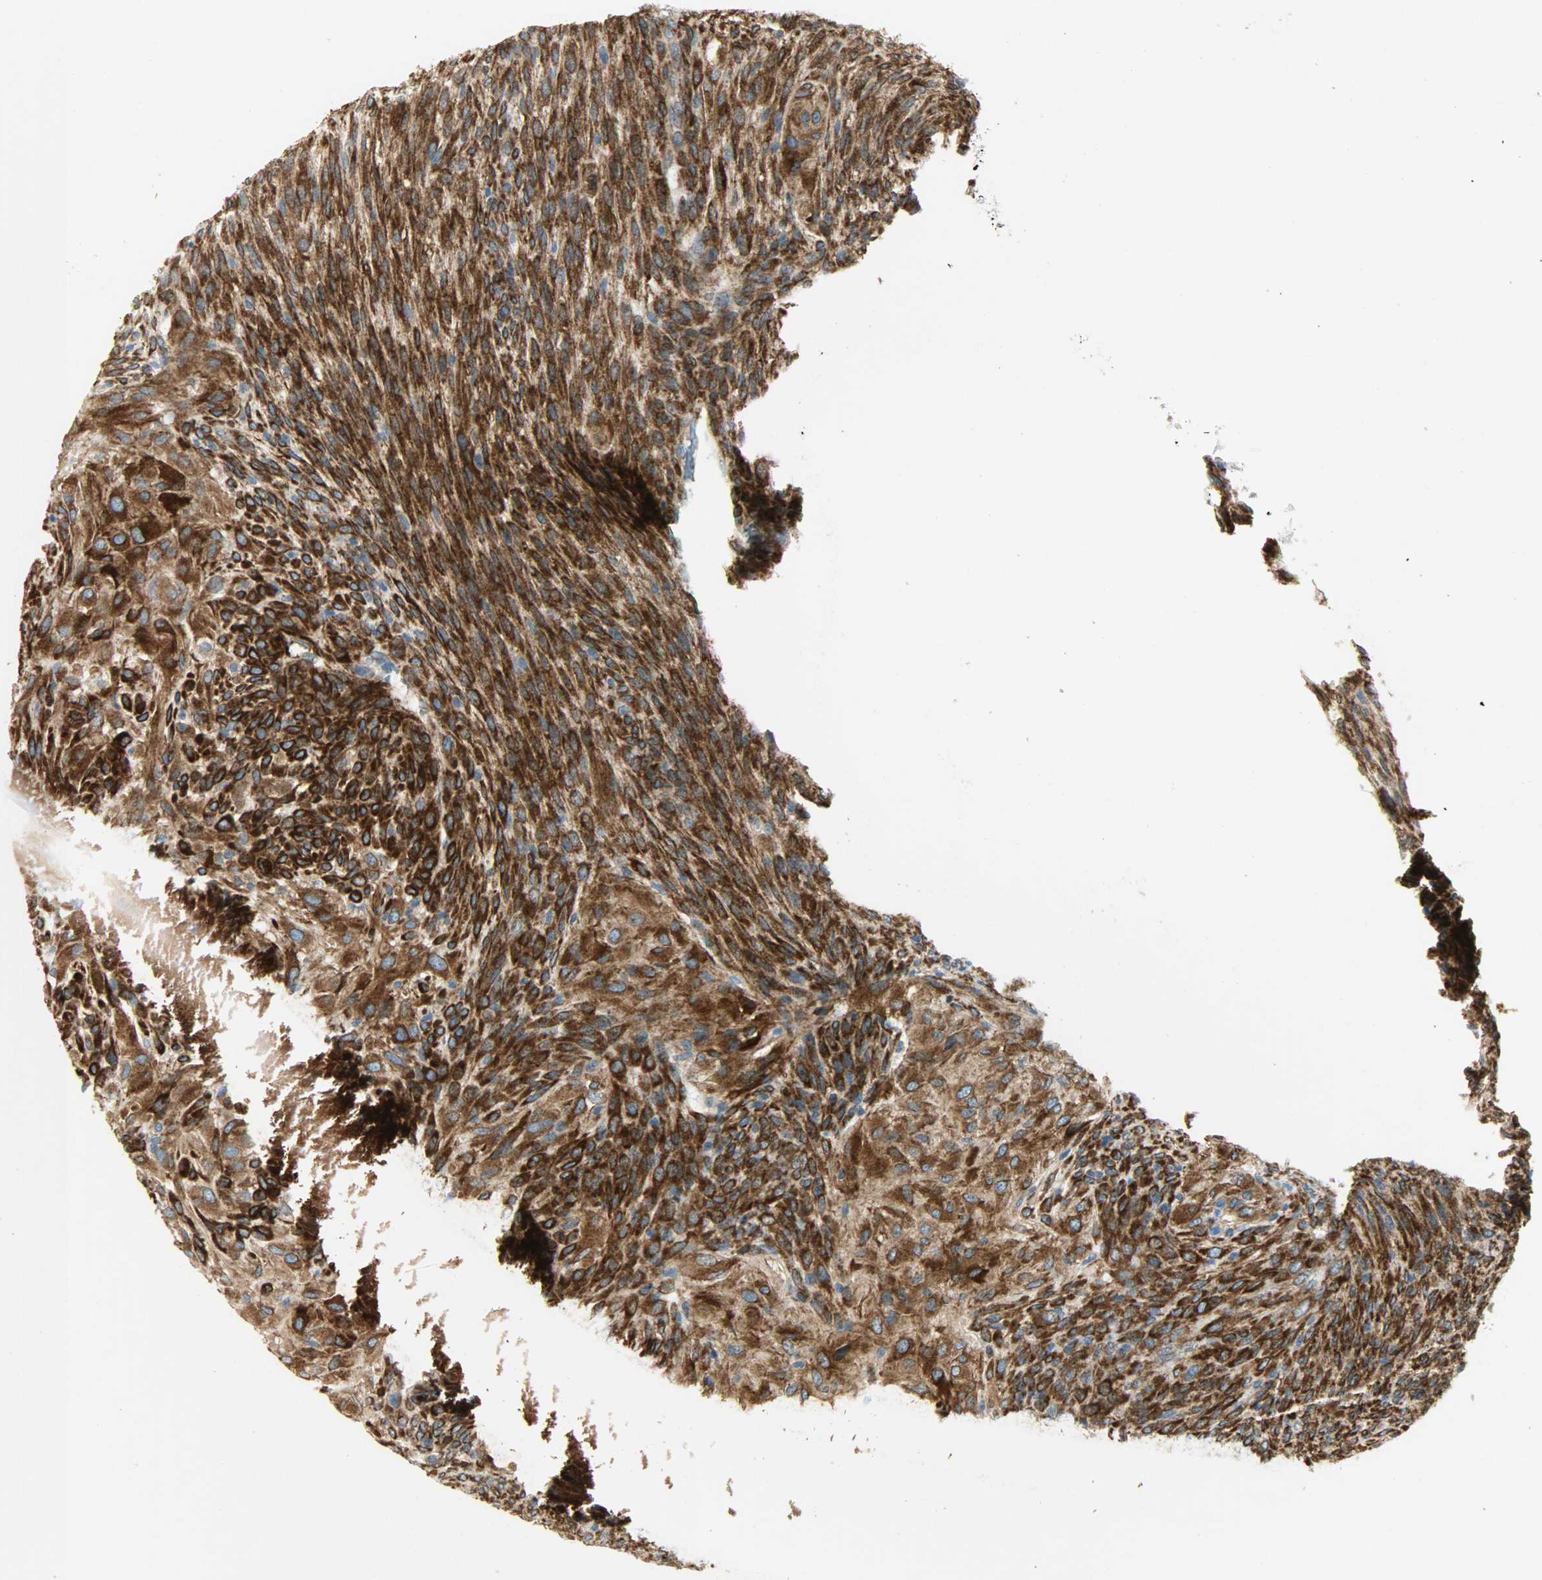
{"staining": {"intensity": "strong", "quantity": ">75%", "location": "cytoplasmic/membranous"}, "tissue": "glioma", "cell_type": "Tumor cells", "image_type": "cancer", "snomed": [{"axis": "morphology", "description": "Glioma, malignant, High grade"}, {"axis": "topography", "description": "Cerebral cortex"}], "caption": "Tumor cells demonstrate high levels of strong cytoplasmic/membranous staining in approximately >75% of cells in human glioma. (IHC, brightfield microscopy, high magnification).", "gene": "PKD2", "patient": {"sex": "female", "age": 55}}